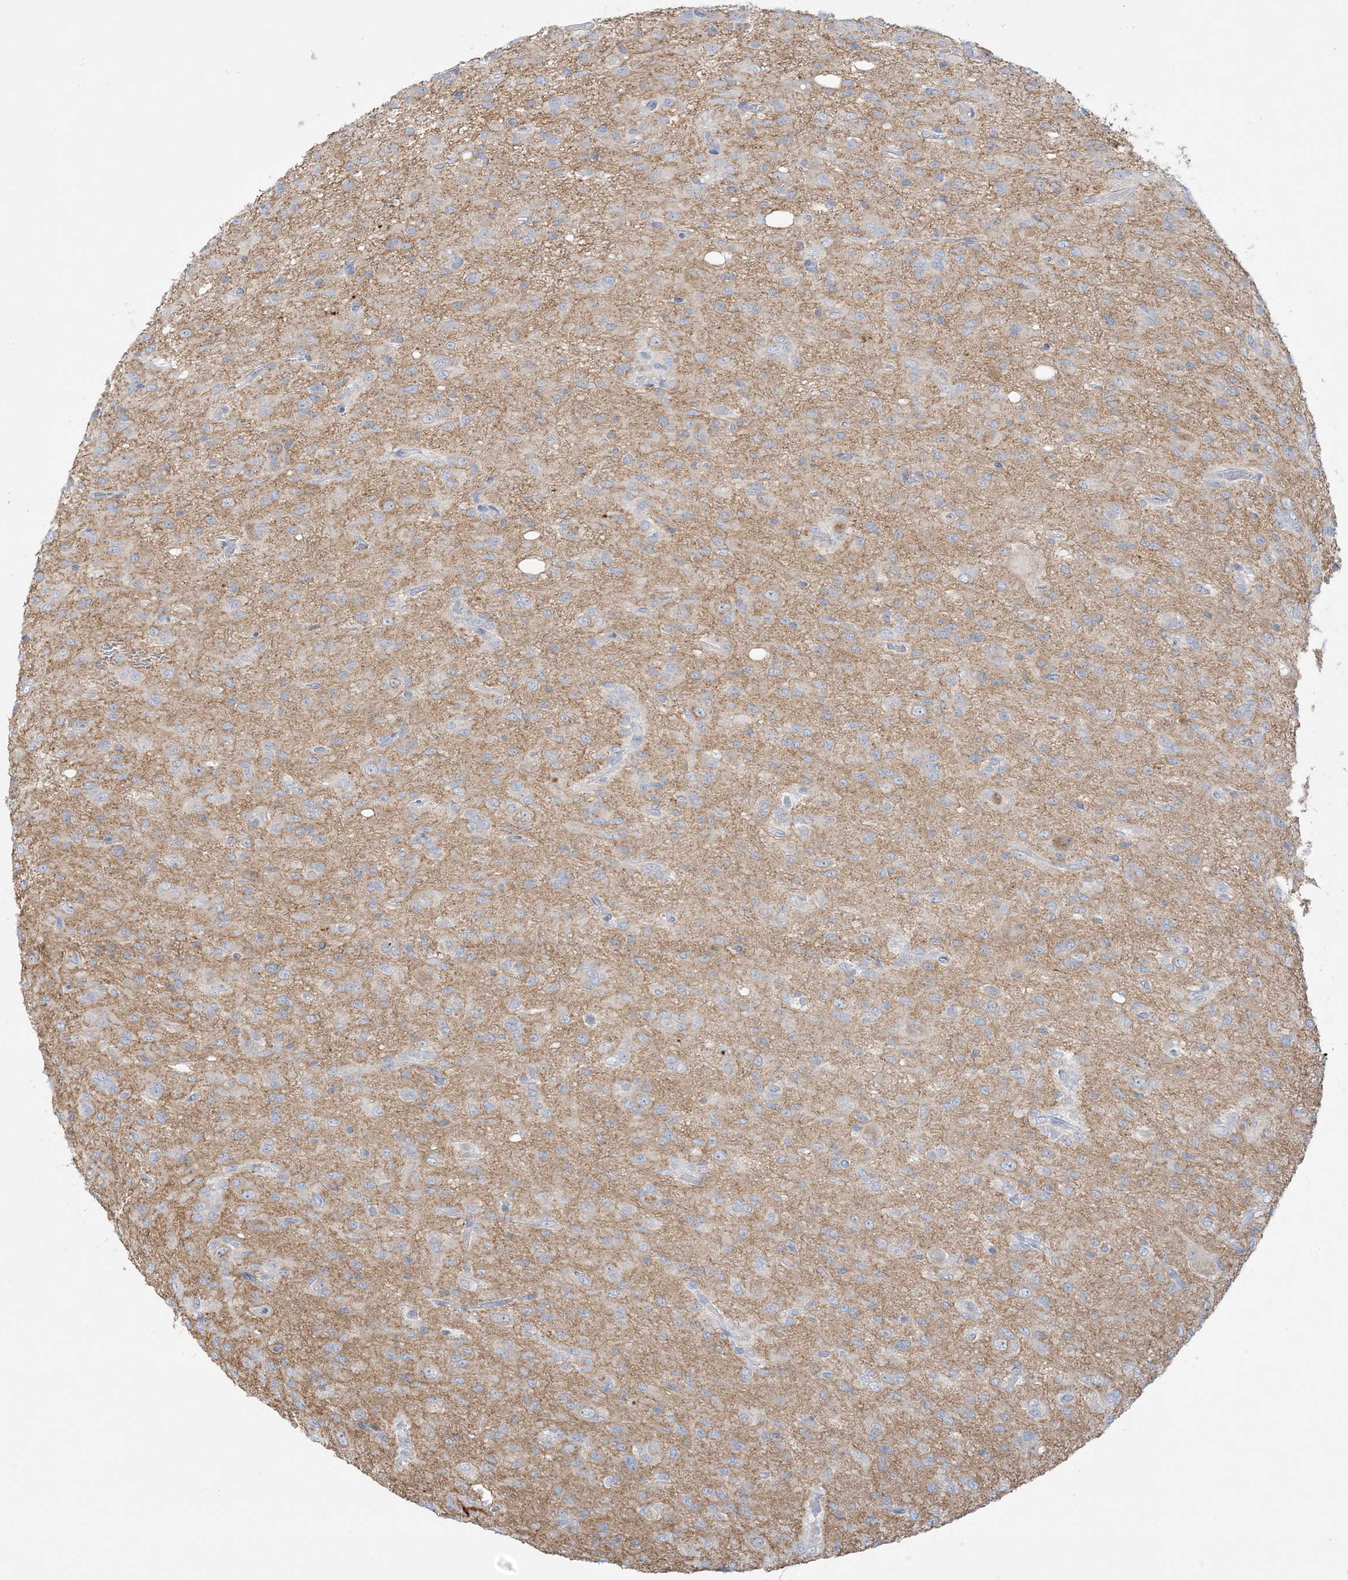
{"staining": {"intensity": "negative", "quantity": "none", "location": "none"}, "tissue": "glioma", "cell_type": "Tumor cells", "image_type": "cancer", "snomed": [{"axis": "morphology", "description": "Glioma, malignant, High grade"}, {"axis": "topography", "description": "Brain"}], "caption": "Immunohistochemistry of malignant high-grade glioma shows no positivity in tumor cells.", "gene": "FAM184A", "patient": {"sex": "female", "age": 59}}